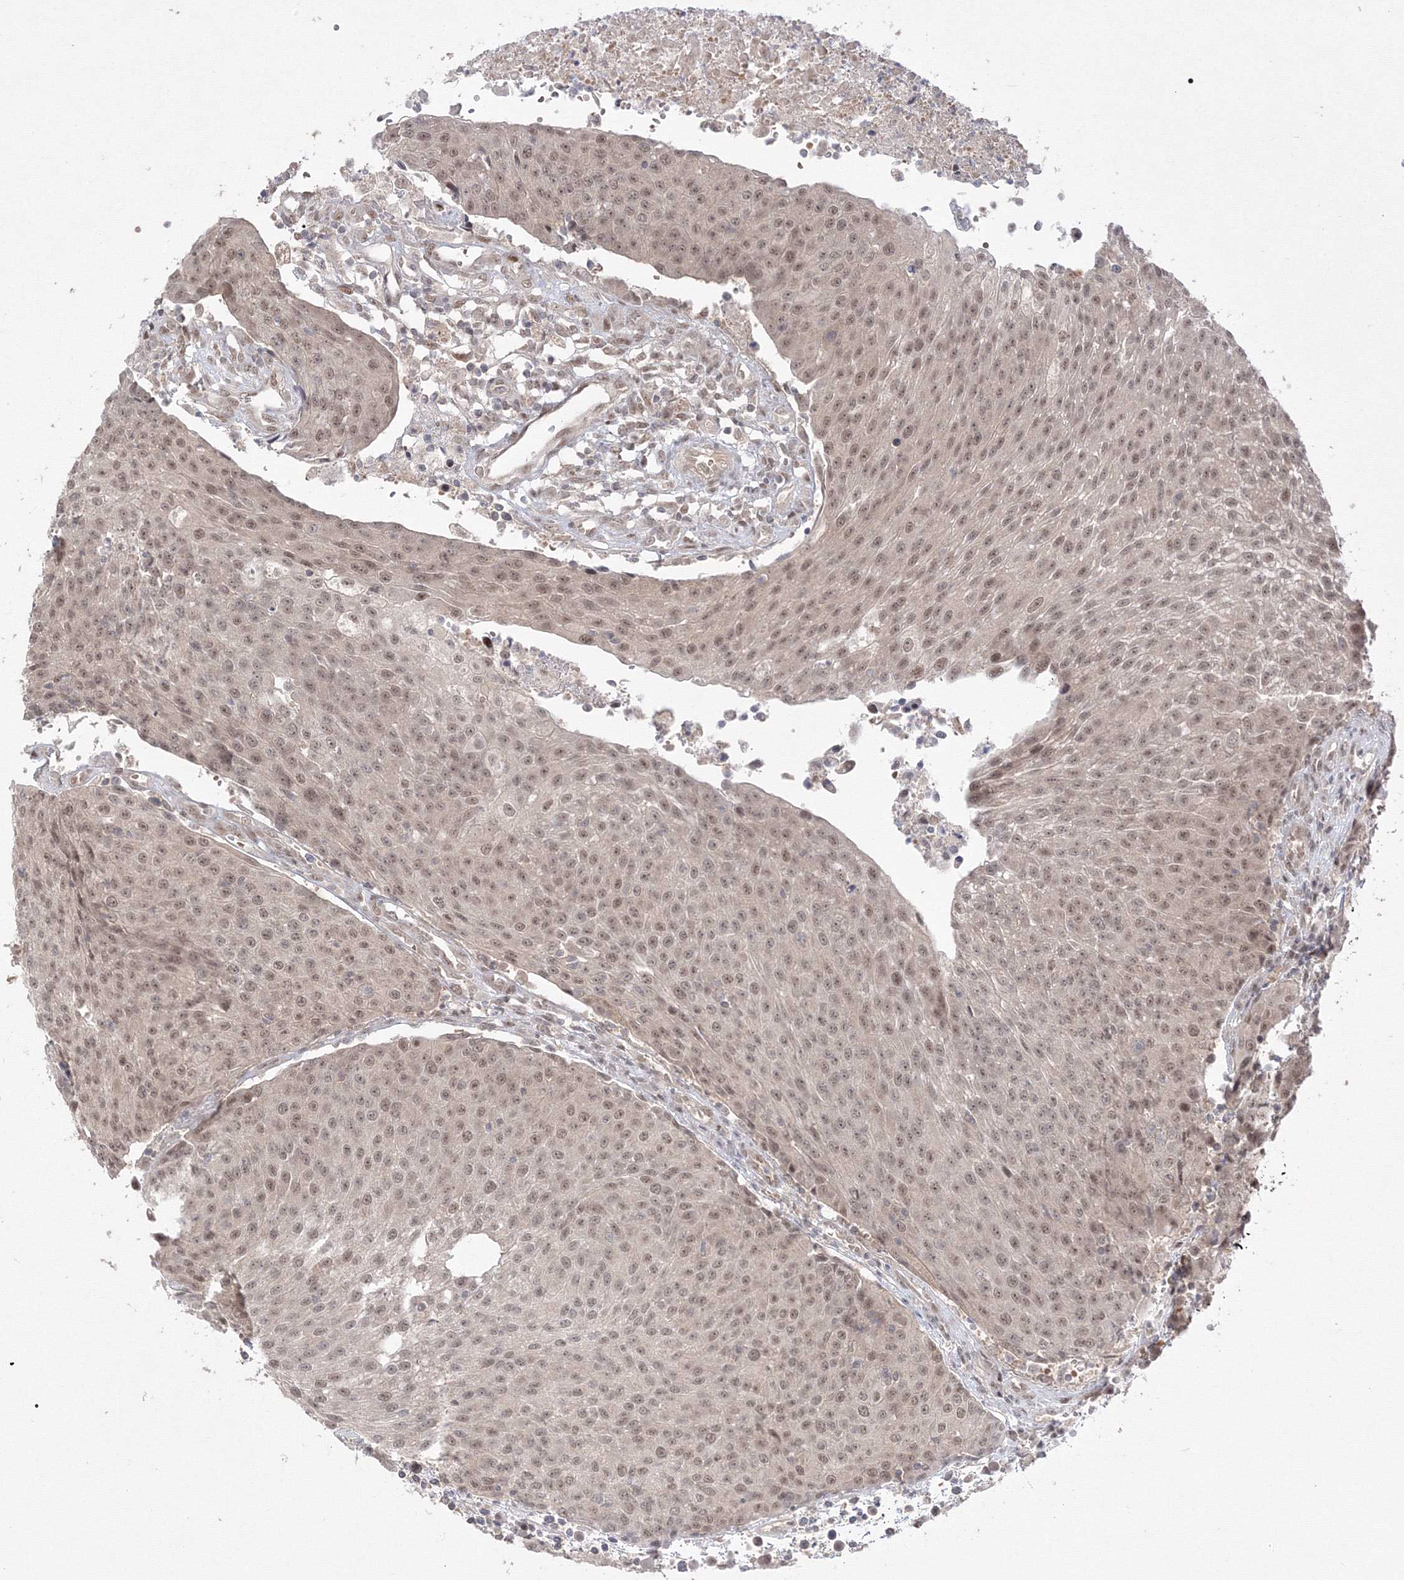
{"staining": {"intensity": "weak", "quantity": ">75%", "location": "nuclear"}, "tissue": "urothelial cancer", "cell_type": "Tumor cells", "image_type": "cancer", "snomed": [{"axis": "morphology", "description": "Urothelial carcinoma, High grade"}, {"axis": "topography", "description": "Urinary bladder"}], "caption": "IHC of human urothelial cancer demonstrates low levels of weak nuclear expression in about >75% of tumor cells.", "gene": "COPS4", "patient": {"sex": "female", "age": 85}}